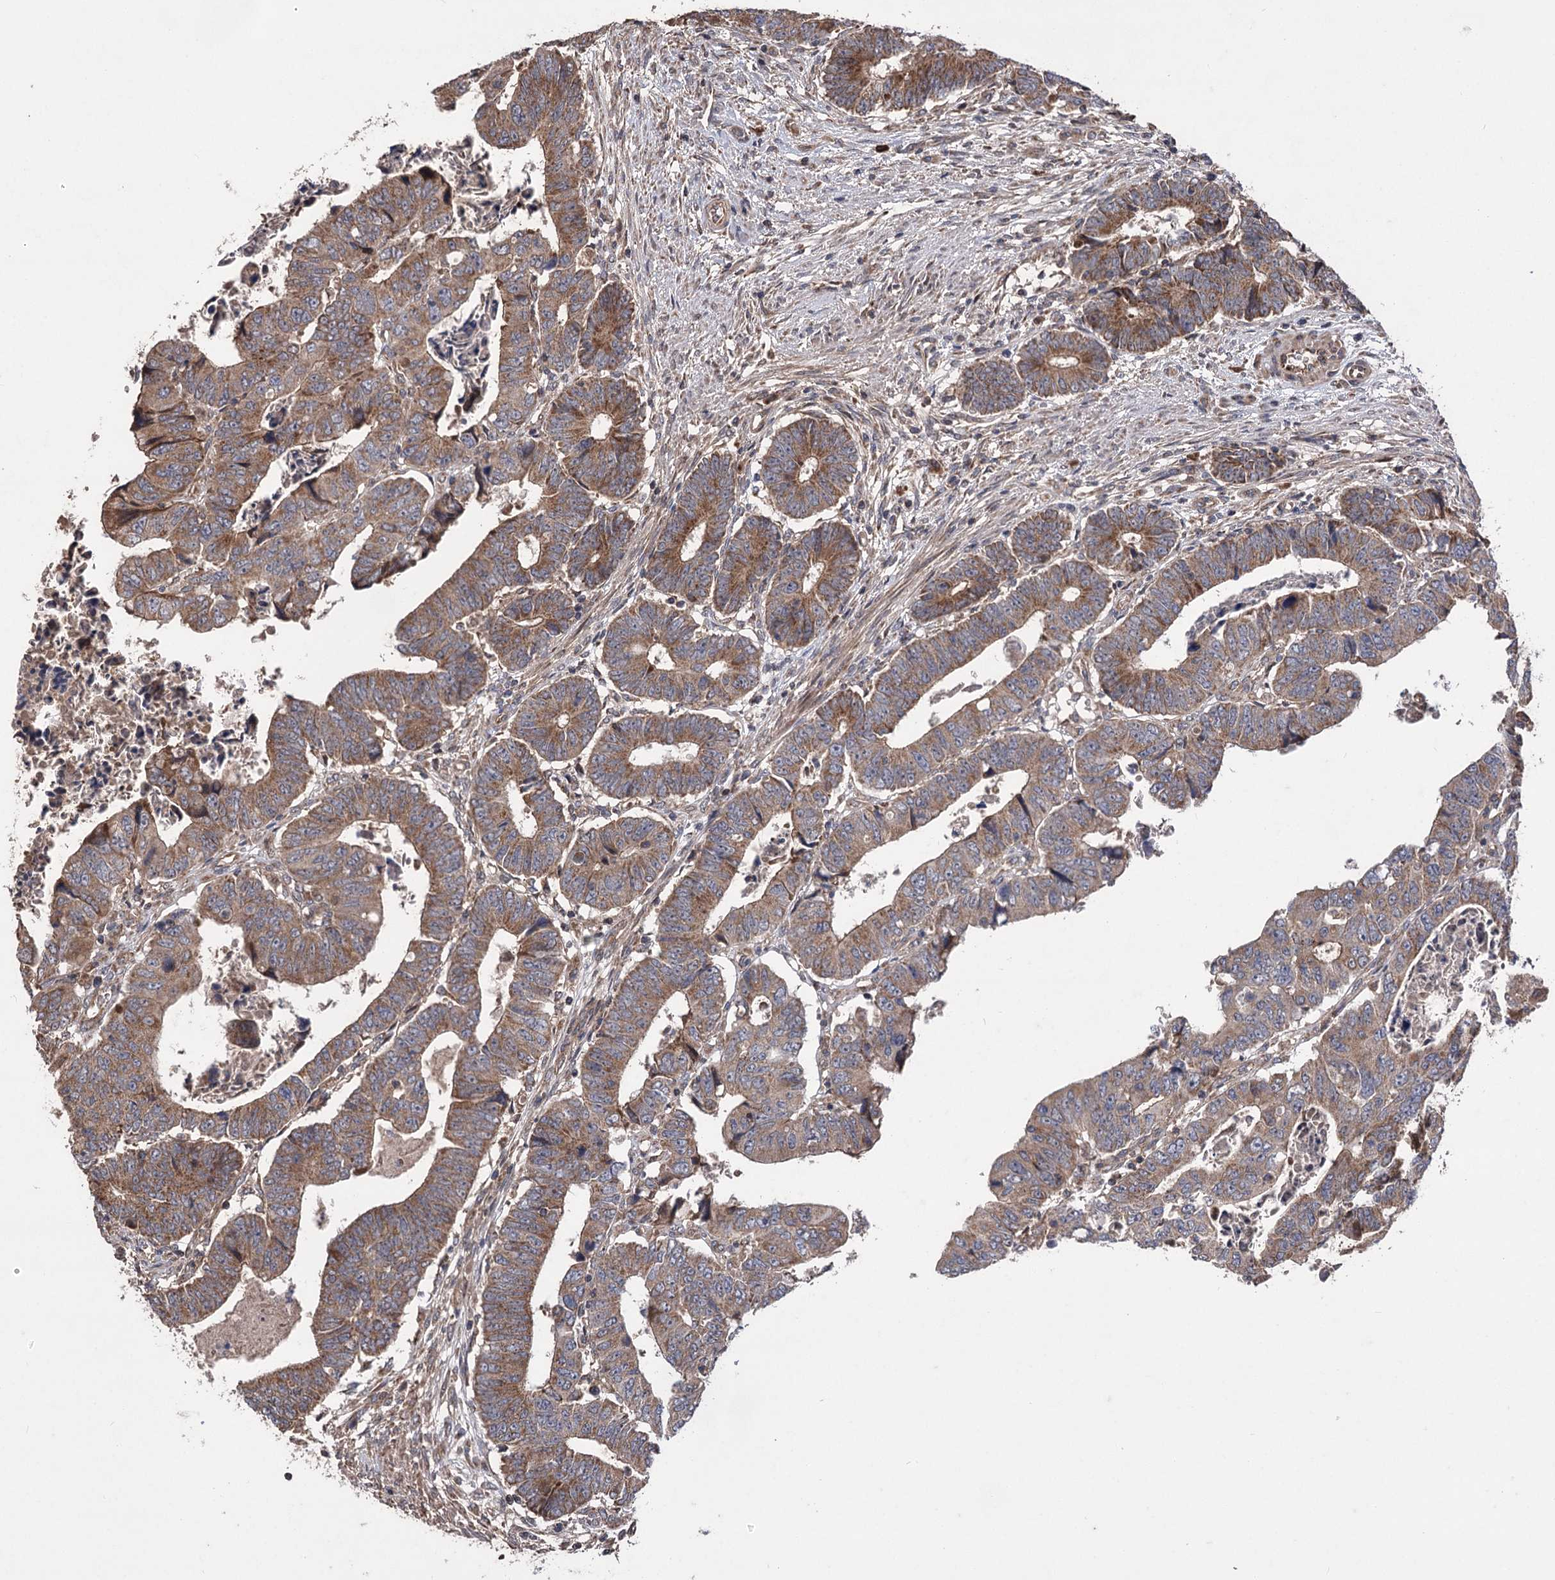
{"staining": {"intensity": "strong", "quantity": ">75%", "location": "cytoplasmic/membranous"}, "tissue": "colorectal cancer", "cell_type": "Tumor cells", "image_type": "cancer", "snomed": [{"axis": "morphology", "description": "Normal tissue, NOS"}, {"axis": "morphology", "description": "Adenocarcinoma, NOS"}, {"axis": "topography", "description": "Rectum"}], "caption": "A brown stain shows strong cytoplasmic/membranous expression of a protein in human colorectal cancer (adenocarcinoma) tumor cells.", "gene": "RASSF3", "patient": {"sex": "female", "age": 65}}